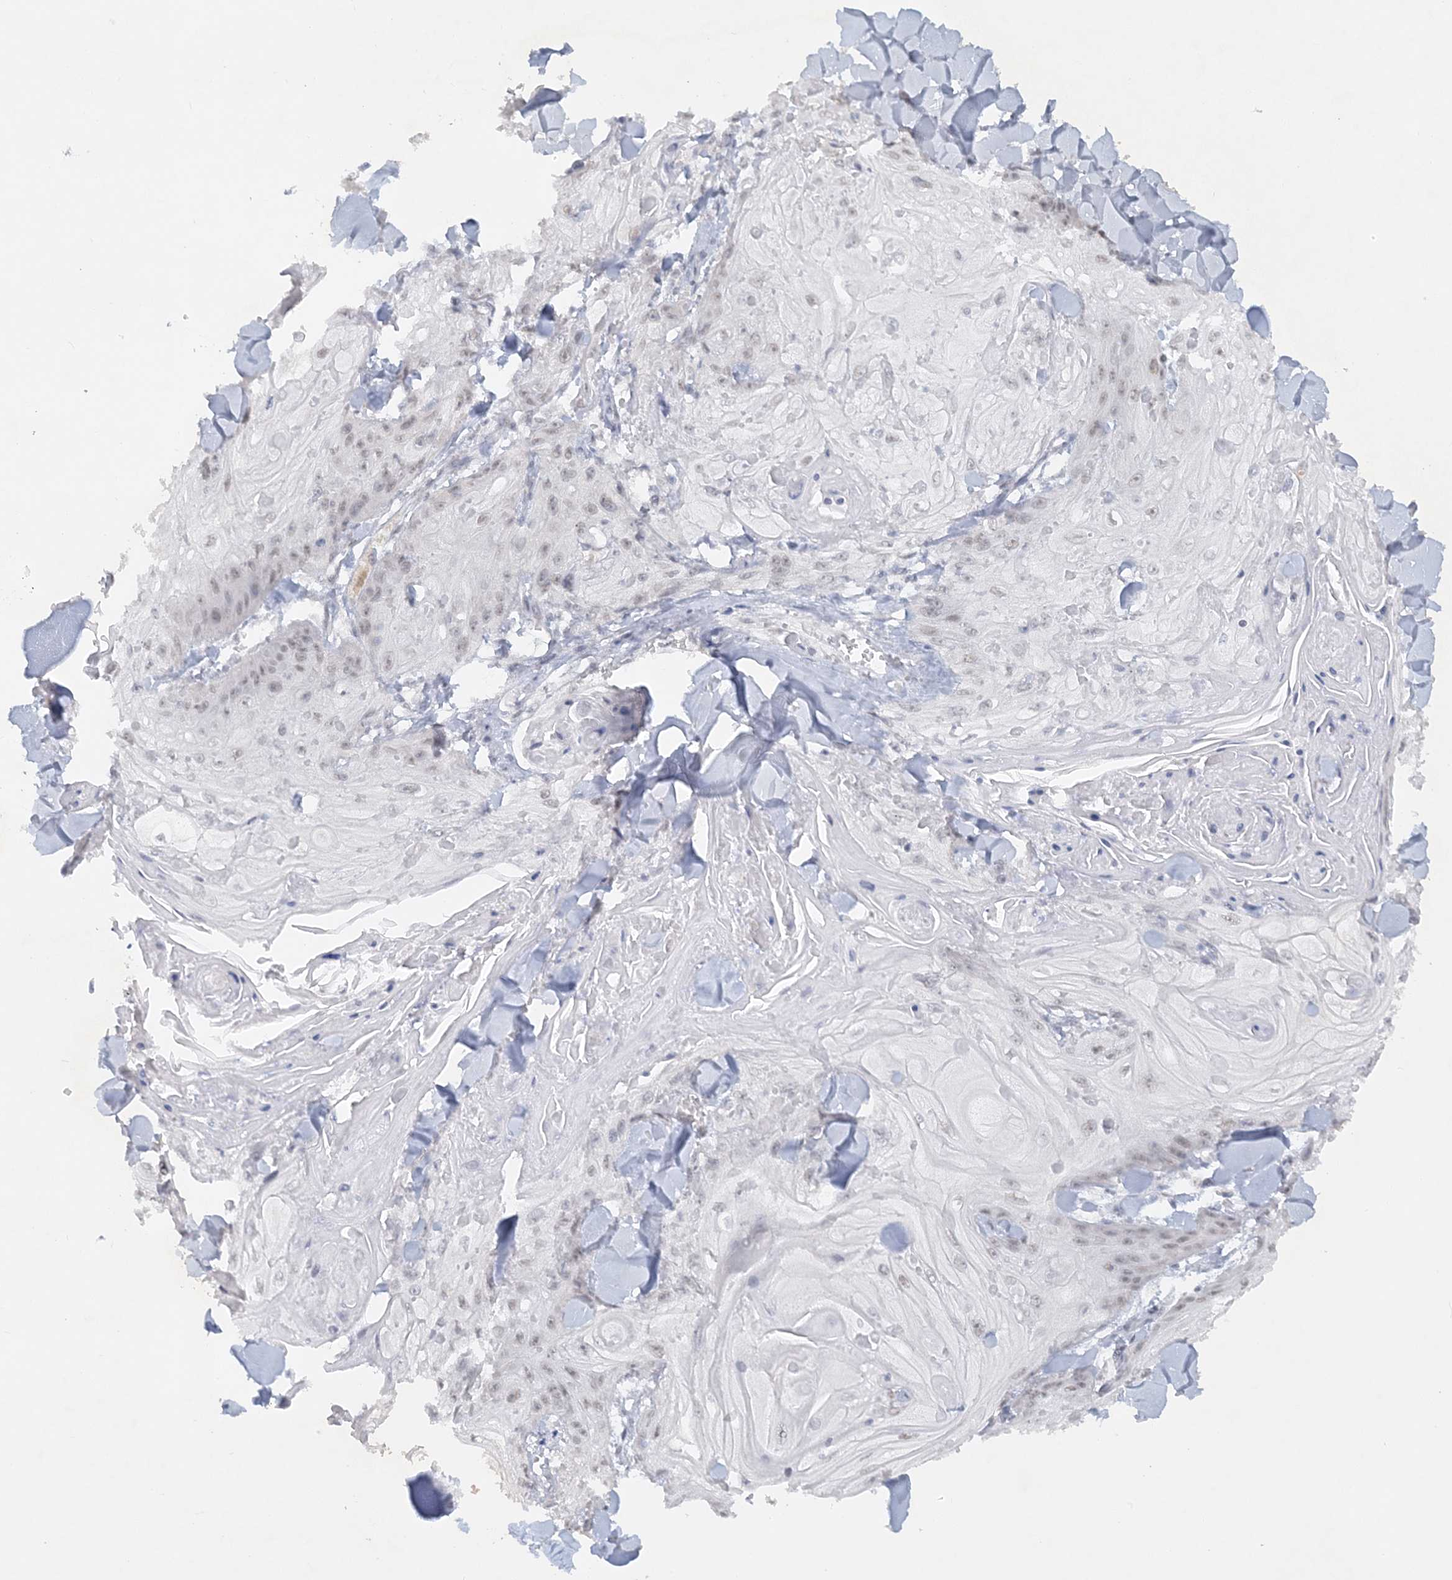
{"staining": {"intensity": "weak", "quantity": "<25%", "location": "nuclear"}, "tissue": "skin cancer", "cell_type": "Tumor cells", "image_type": "cancer", "snomed": [{"axis": "morphology", "description": "Squamous cell carcinoma, NOS"}, {"axis": "topography", "description": "Skin"}], "caption": "Immunohistochemical staining of skin cancer (squamous cell carcinoma) demonstrates no significant positivity in tumor cells. Brightfield microscopy of immunohistochemistry (IHC) stained with DAB (brown) and hematoxylin (blue), captured at high magnification.", "gene": "KMT2D", "patient": {"sex": "male", "age": 74}}